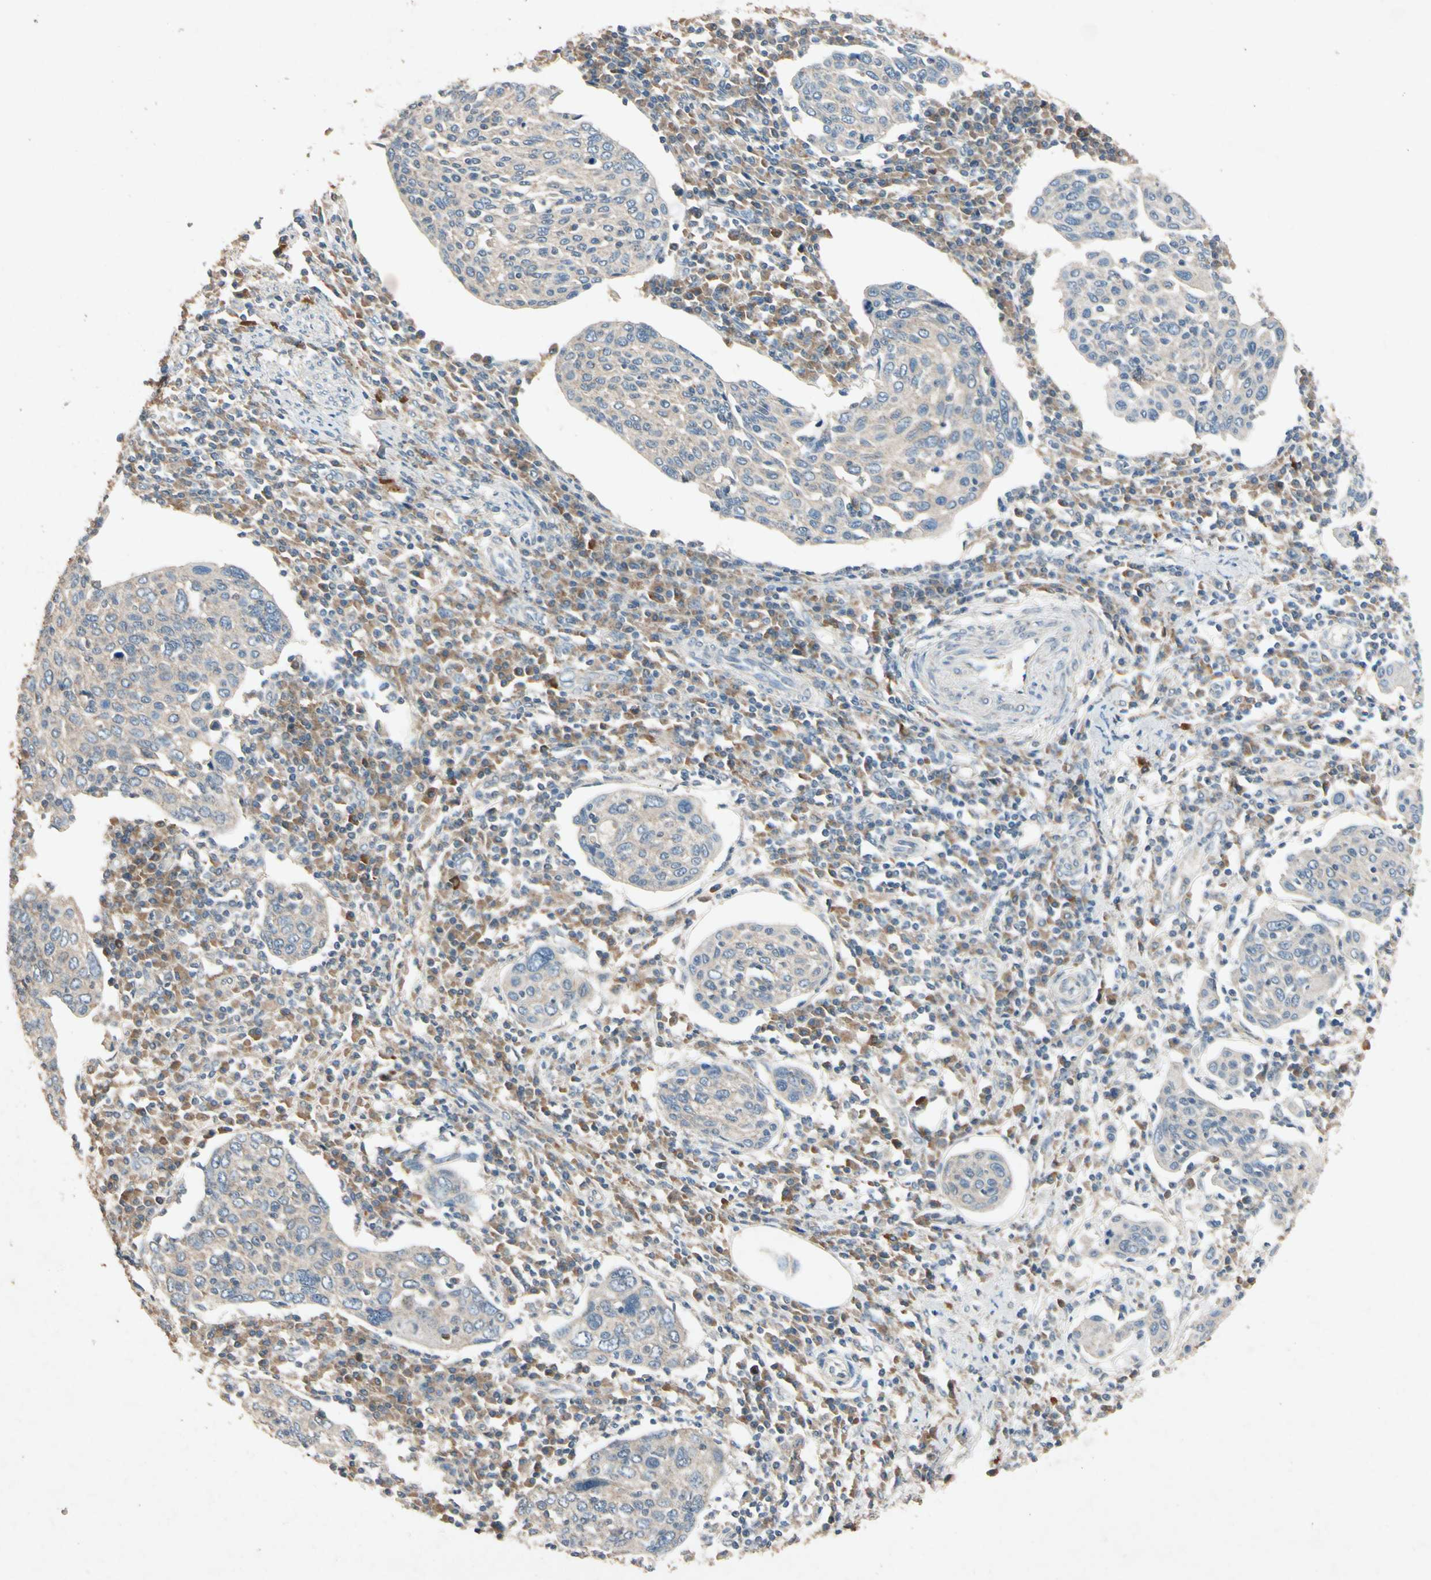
{"staining": {"intensity": "weak", "quantity": "25%-75%", "location": "cytoplasmic/membranous"}, "tissue": "cervical cancer", "cell_type": "Tumor cells", "image_type": "cancer", "snomed": [{"axis": "morphology", "description": "Squamous cell carcinoma, NOS"}, {"axis": "topography", "description": "Cervix"}], "caption": "Brown immunohistochemical staining in human cervical cancer displays weak cytoplasmic/membranous expression in about 25%-75% of tumor cells.", "gene": "GPLD1", "patient": {"sex": "female", "age": 40}}